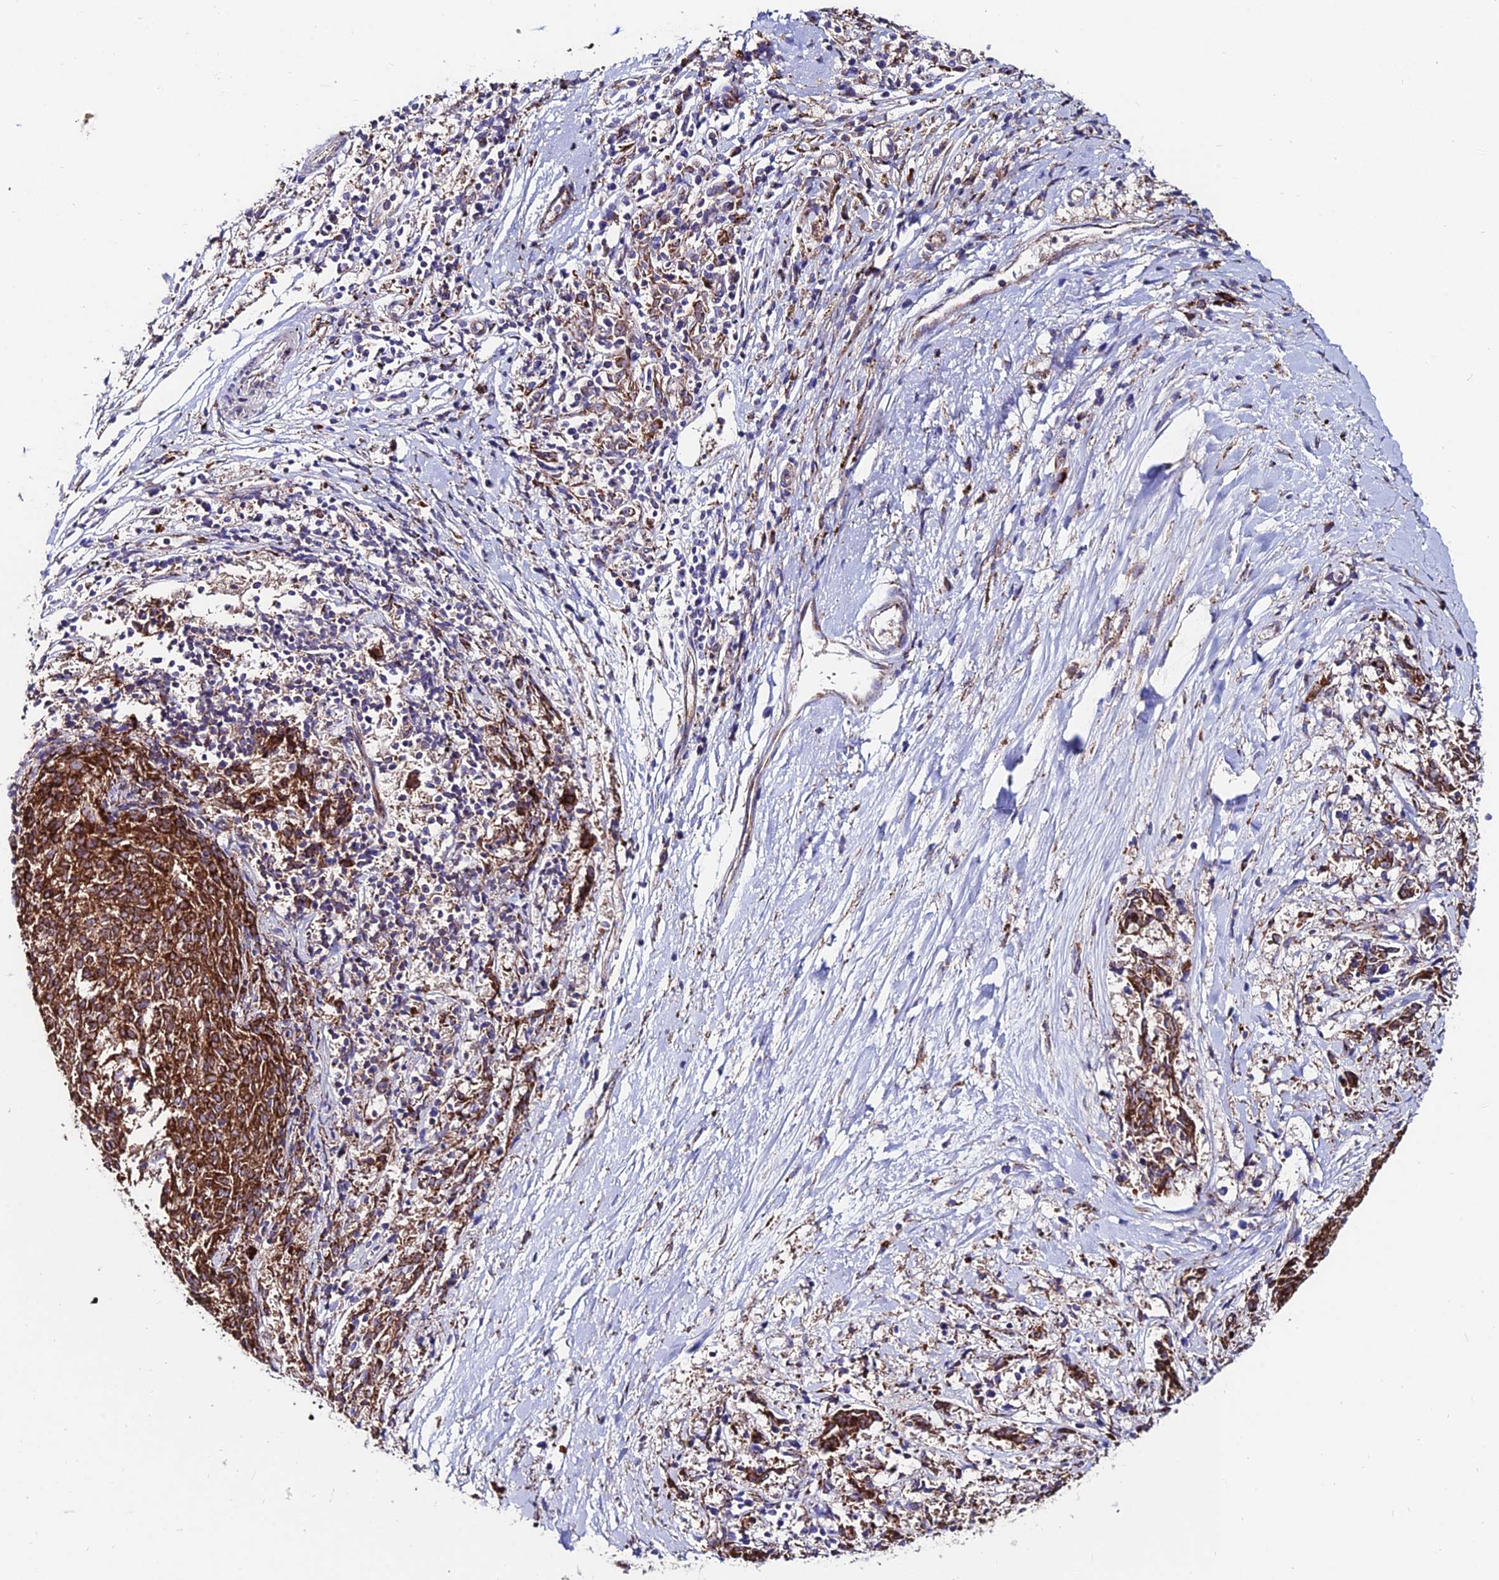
{"staining": {"intensity": "strong", "quantity": ">75%", "location": "cytoplasmic/membranous"}, "tissue": "melanoma", "cell_type": "Tumor cells", "image_type": "cancer", "snomed": [{"axis": "morphology", "description": "Malignant melanoma, NOS"}, {"axis": "topography", "description": "Skin"}], "caption": "Malignant melanoma stained with a brown dye exhibits strong cytoplasmic/membranous positive staining in about >75% of tumor cells.", "gene": "EIF3K", "patient": {"sex": "female", "age": 72}}